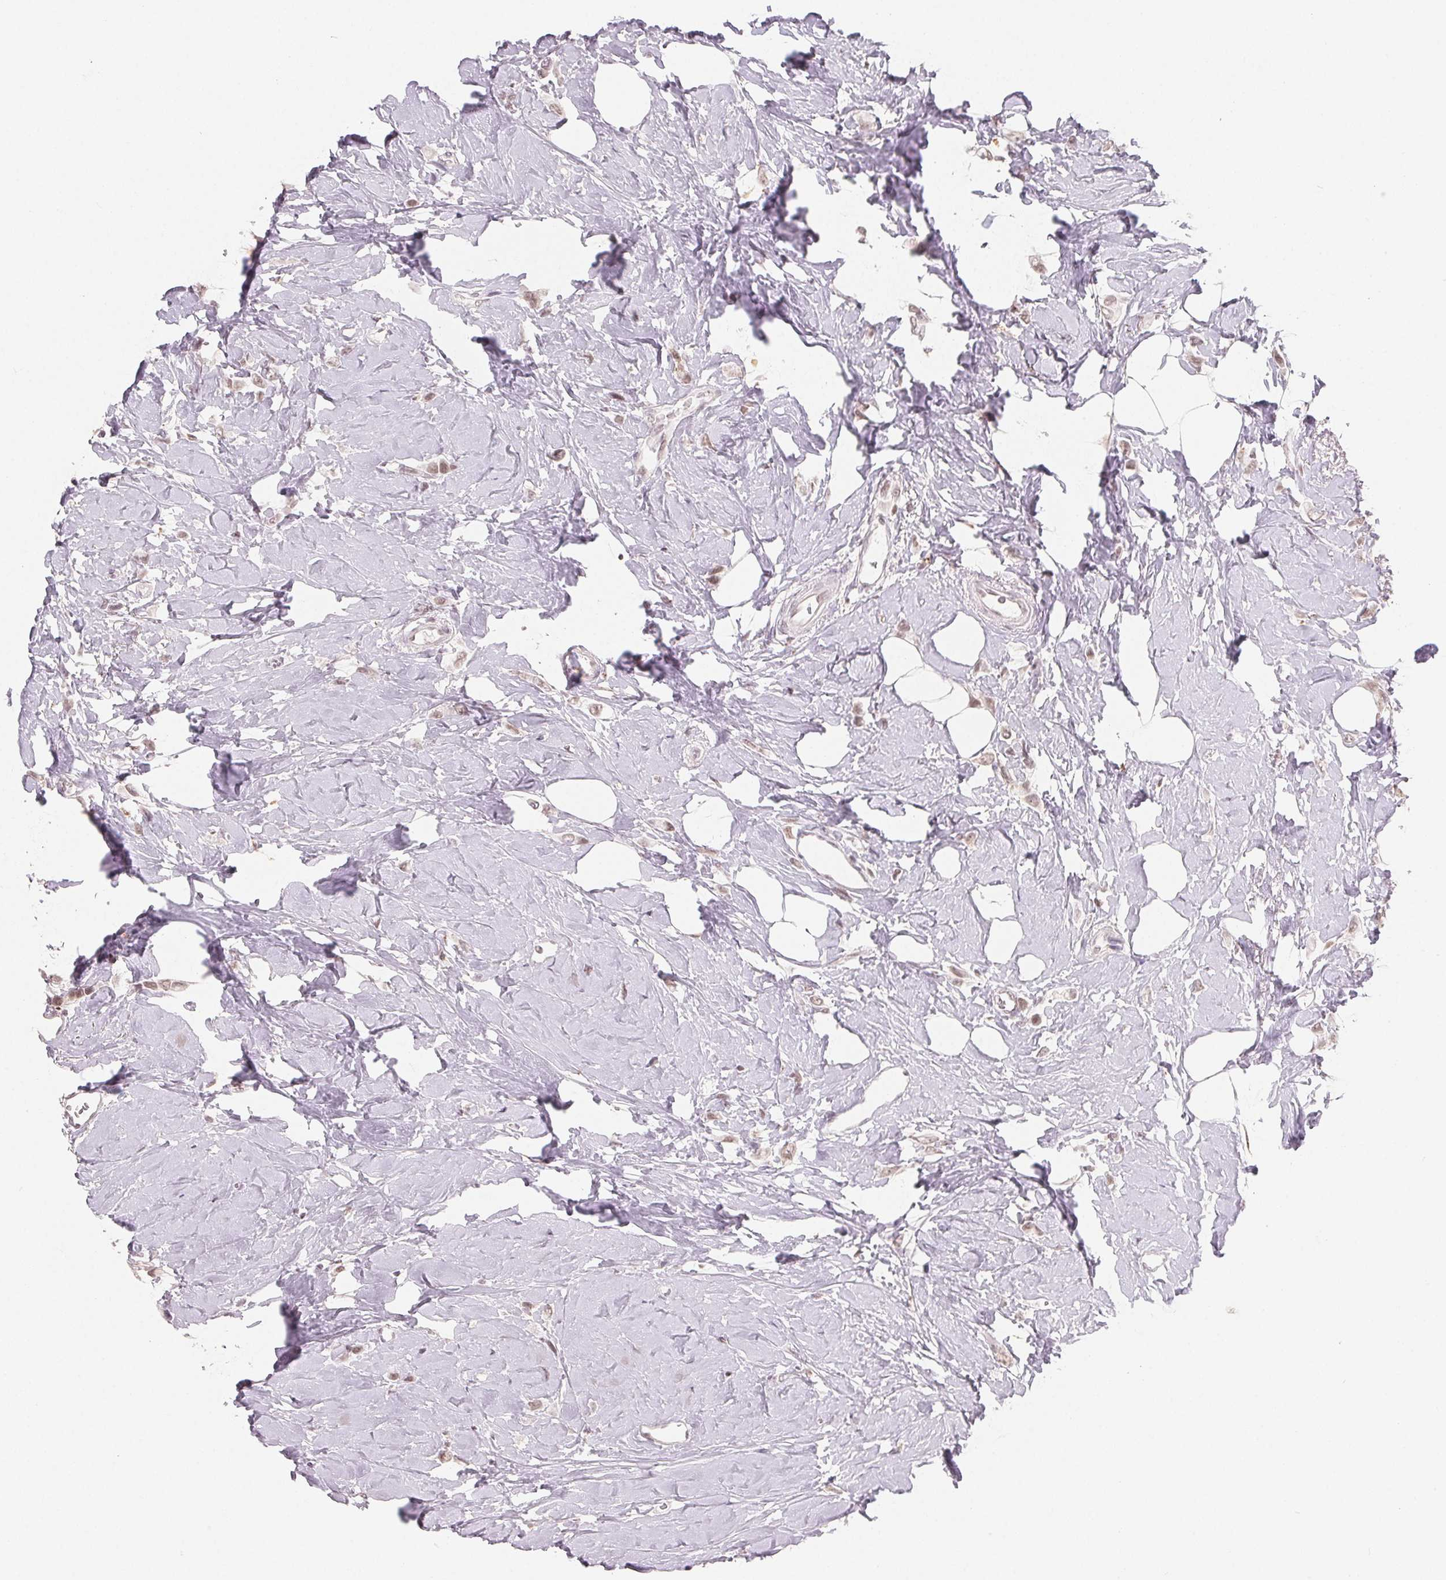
{"staining": {"intensity": "weak", "quantity": ">75%", "location": "nuclear"}, "tissue": "breast cancer", "cell_type": "Tumor cells", "image_type": "cancer", "snomed": [{"axis": "morphology", "description": "Lobular carcinoma"}, {"axis": "topography", "description": "Breast"}], "caption": "Immunohistochemistry of human breast lobular carcinoma reveals low levels of weak nuclear staining in about >75% of tumor cells.", "gene": "NXF3", "patient": {"sex": "female", "age": 66}}